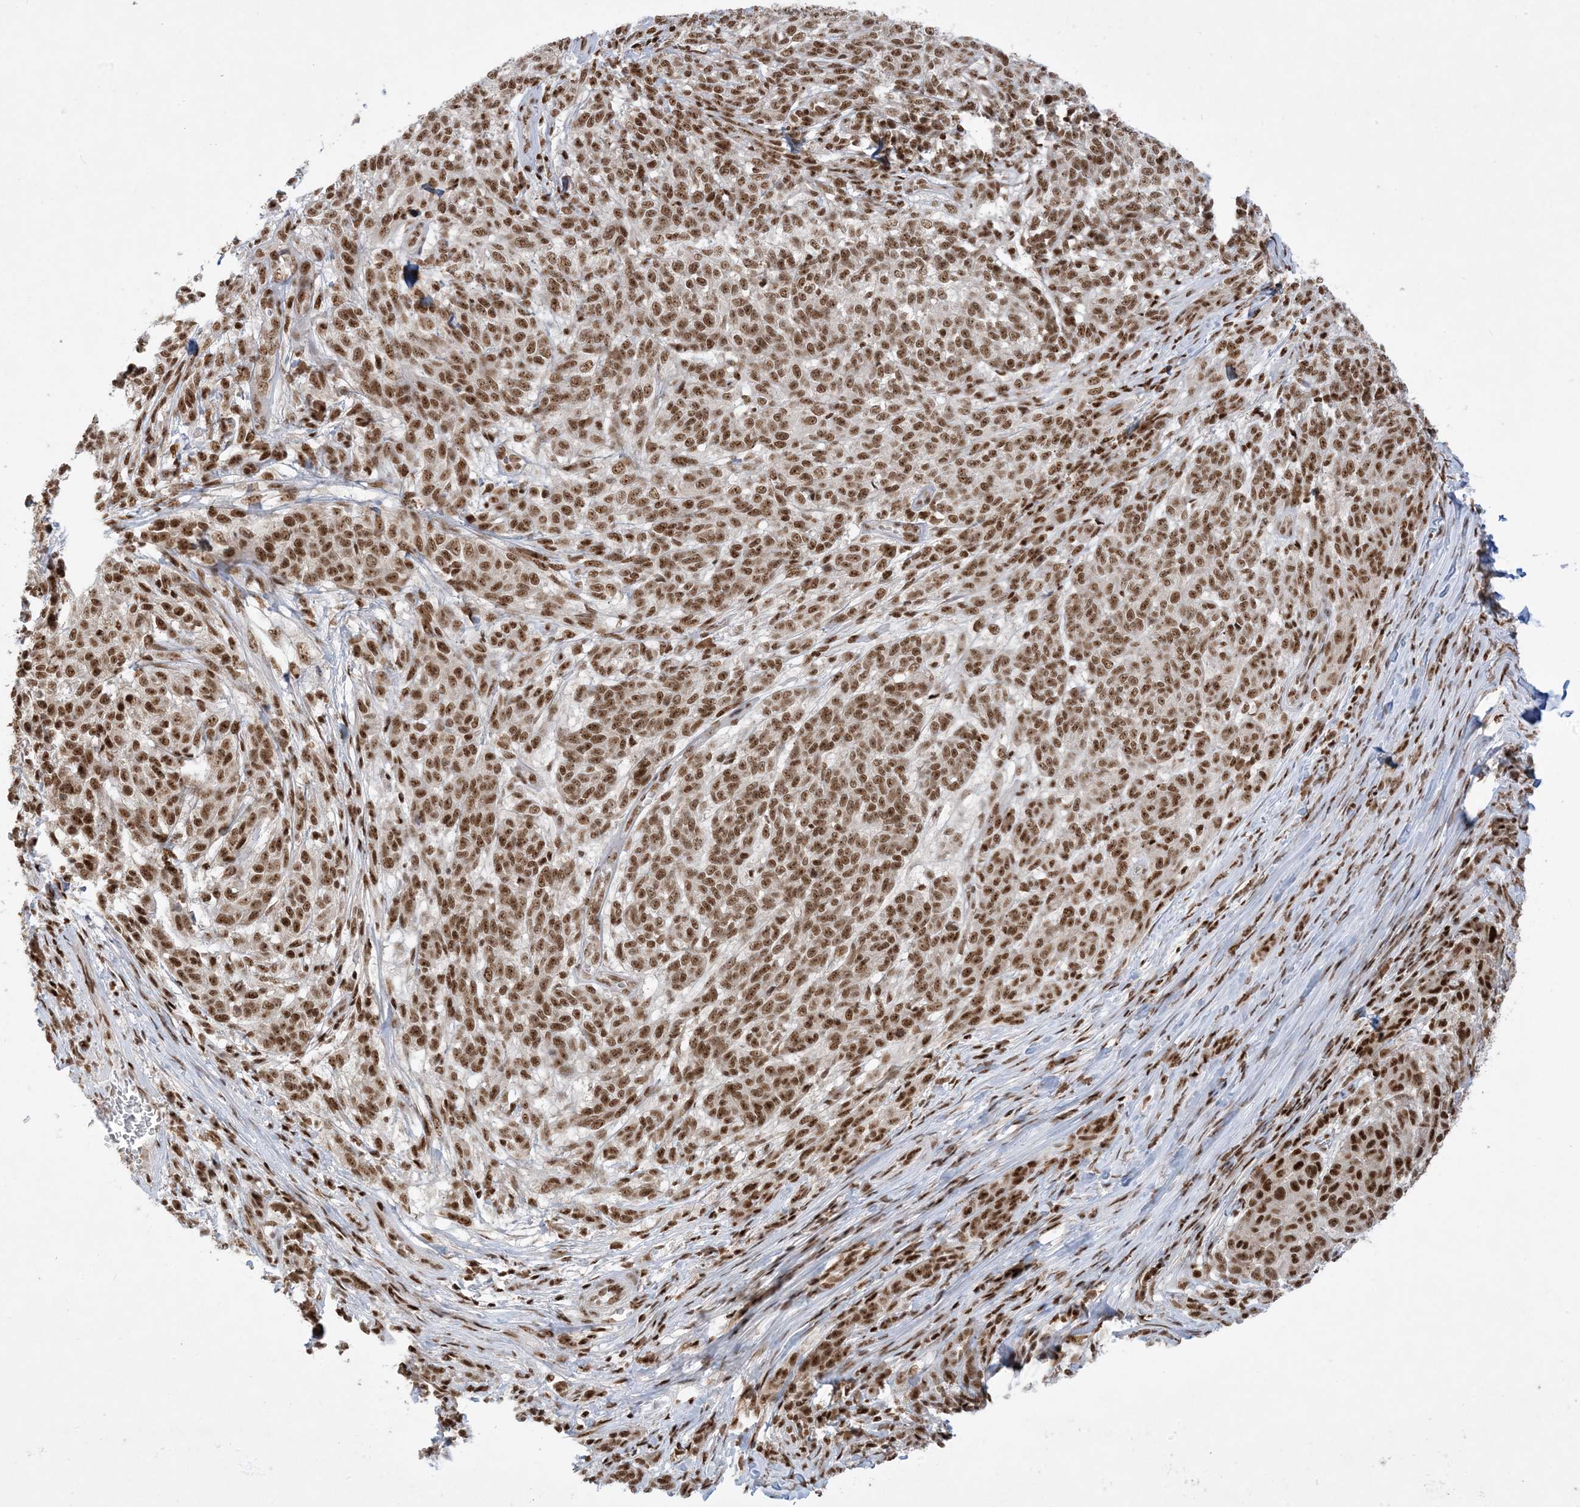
{"staining": {"intensity": "strong", "quantity": ">75%", "location": "nuclear"}, "tissue": "melanoma", "cell_type": "Tumor cells", "image_type": "cancer", "snomed": [{"axis": "morphology", "description": "Malignant melanoma, NOS"}, {"axis": "topography", "description": "Skin"}], "caption": "Malignant melanoma was stained to show a protein in brown. There is high levels of strong nuclear expression in about >75% of tumor cells.", "gene": "PPIL2", "patient": {"sex": "male", "age": 49}}